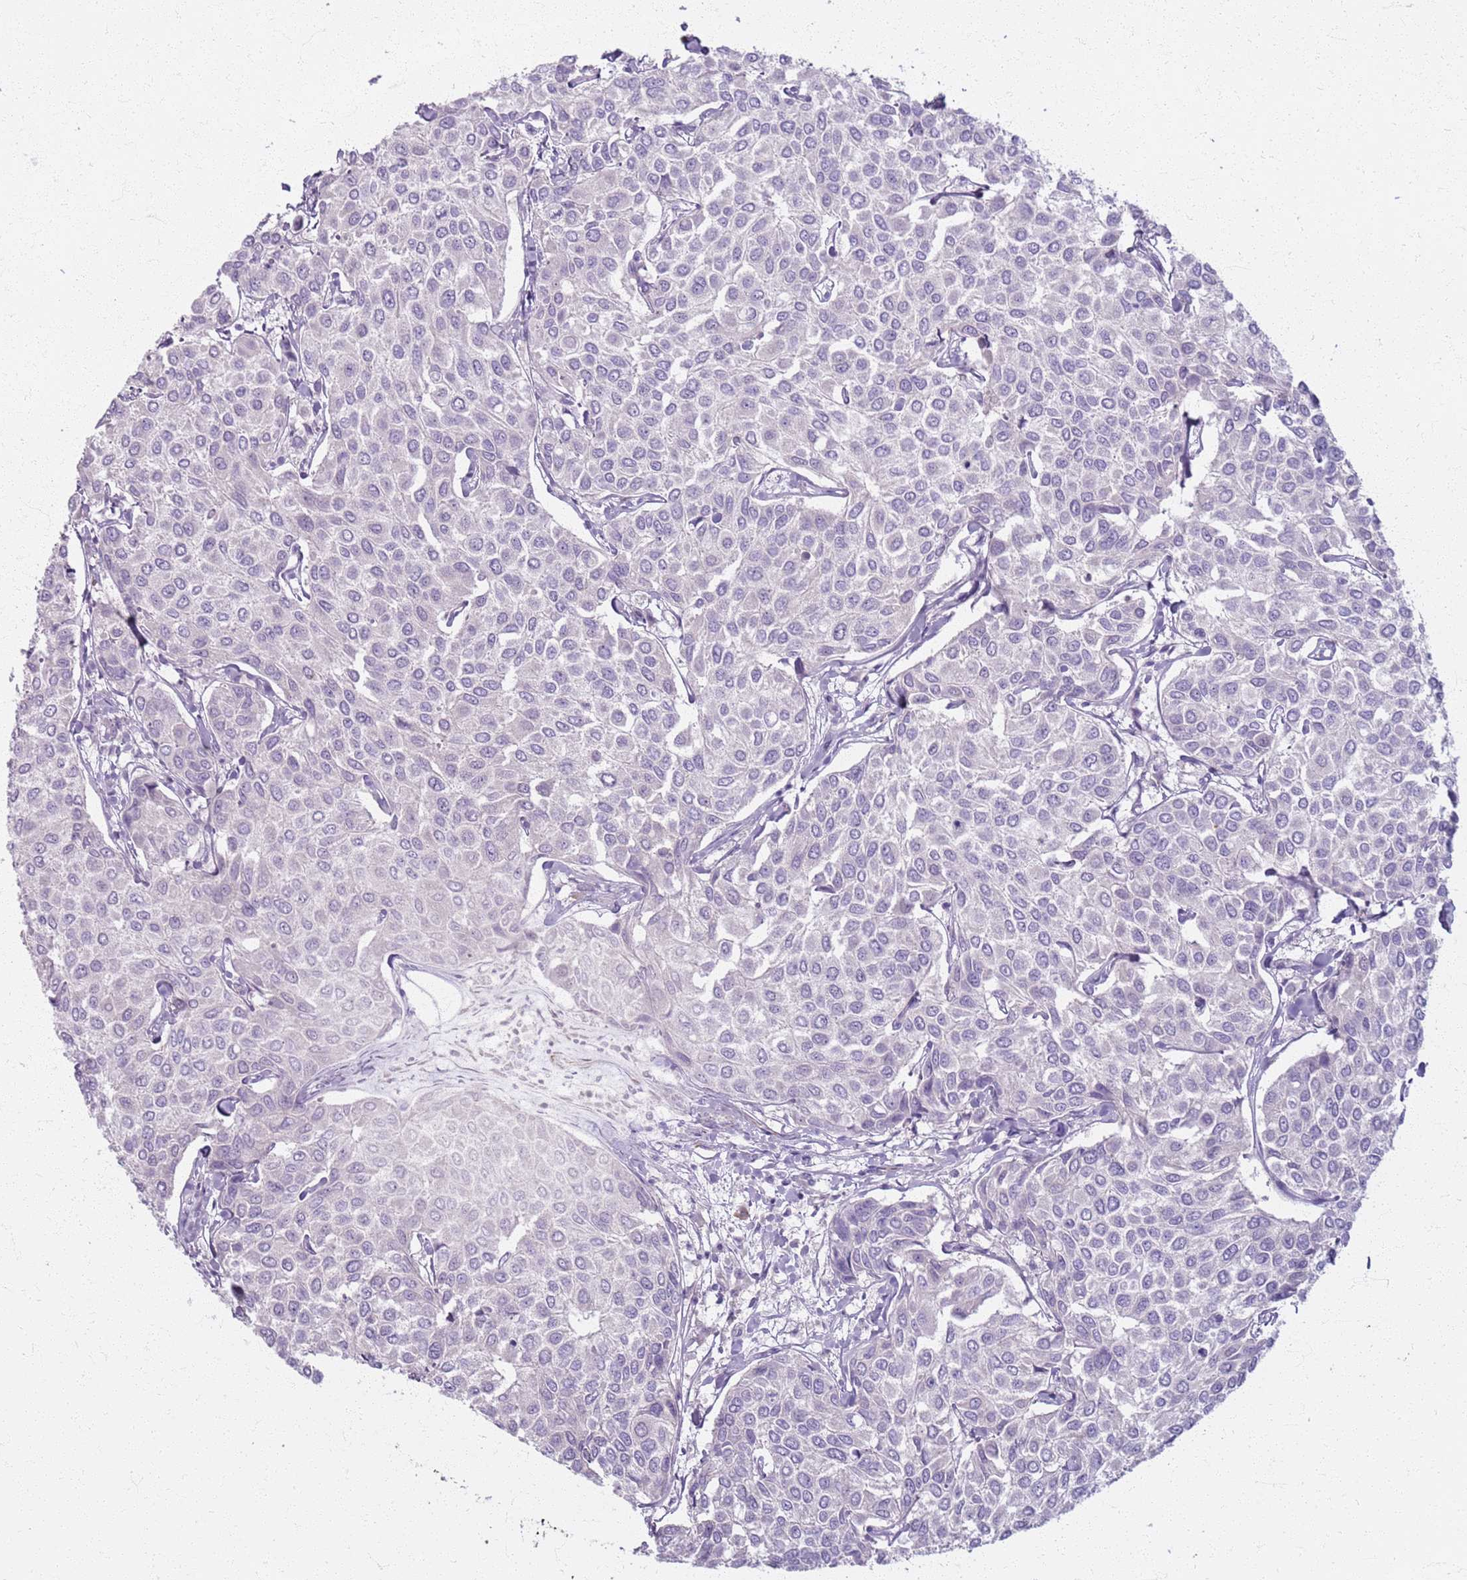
{"staining": {"intensity": "negative", "quantity": "none", "location": "none"}, "tissue": "breast cancer", "cell_type": "Tumor cells", "image_type": "cancer", "snomed": [{"axis": "morphology", "description": "Duct carcinoma"}, {"axis": "topography", "description": "Breast"}], "caption": "Tumor cells show no significant protein expression in intraductal carcinoma (breast).", "gene": "CSRP3", "patient": {"sex": "female", "age": 55}}